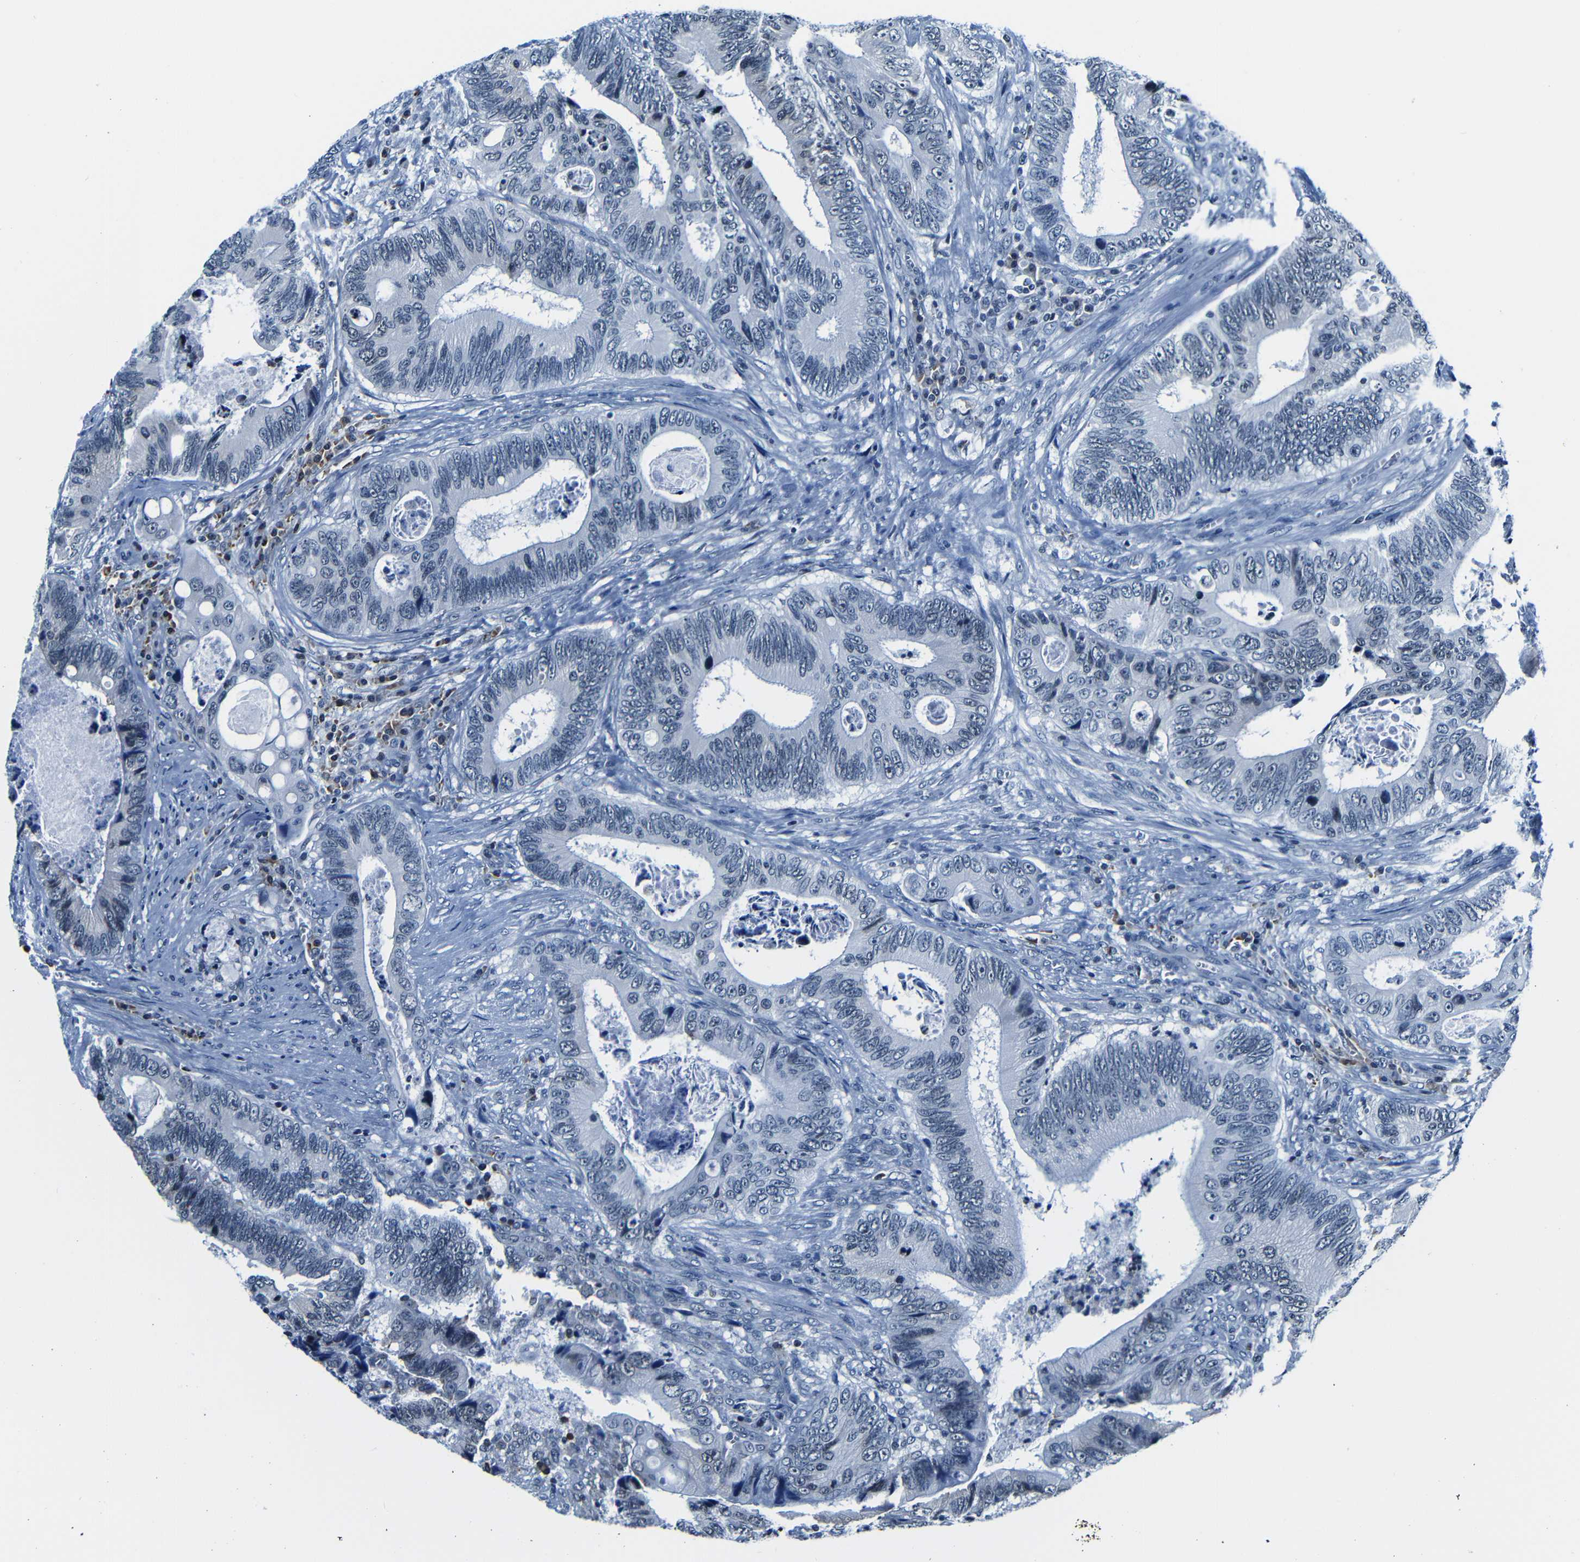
{"staining": {"intensity": "negative", "quantity": "none", "location": "none"}, "tissue": "colorectal cancer", "cell_type": "Tumor cells", "image_type": "cancer", "snomed": [{"axis": "morphology", "description": "Inflammation, NOS"}, {"axis": "morphology", "description": "Adenocarcinoma, NOS"}, {"axis": "topography", "description": "Colon"}], "caption": "Immunohistochemistry micrograph of neoplastic tissue: human colorectal cancer (adenocarcinoma) stained with DAB demonstrates no significant protein staining in tumor cells.", "gene": "NCBP3", "patient": {"sex": "male", "age": 72}}